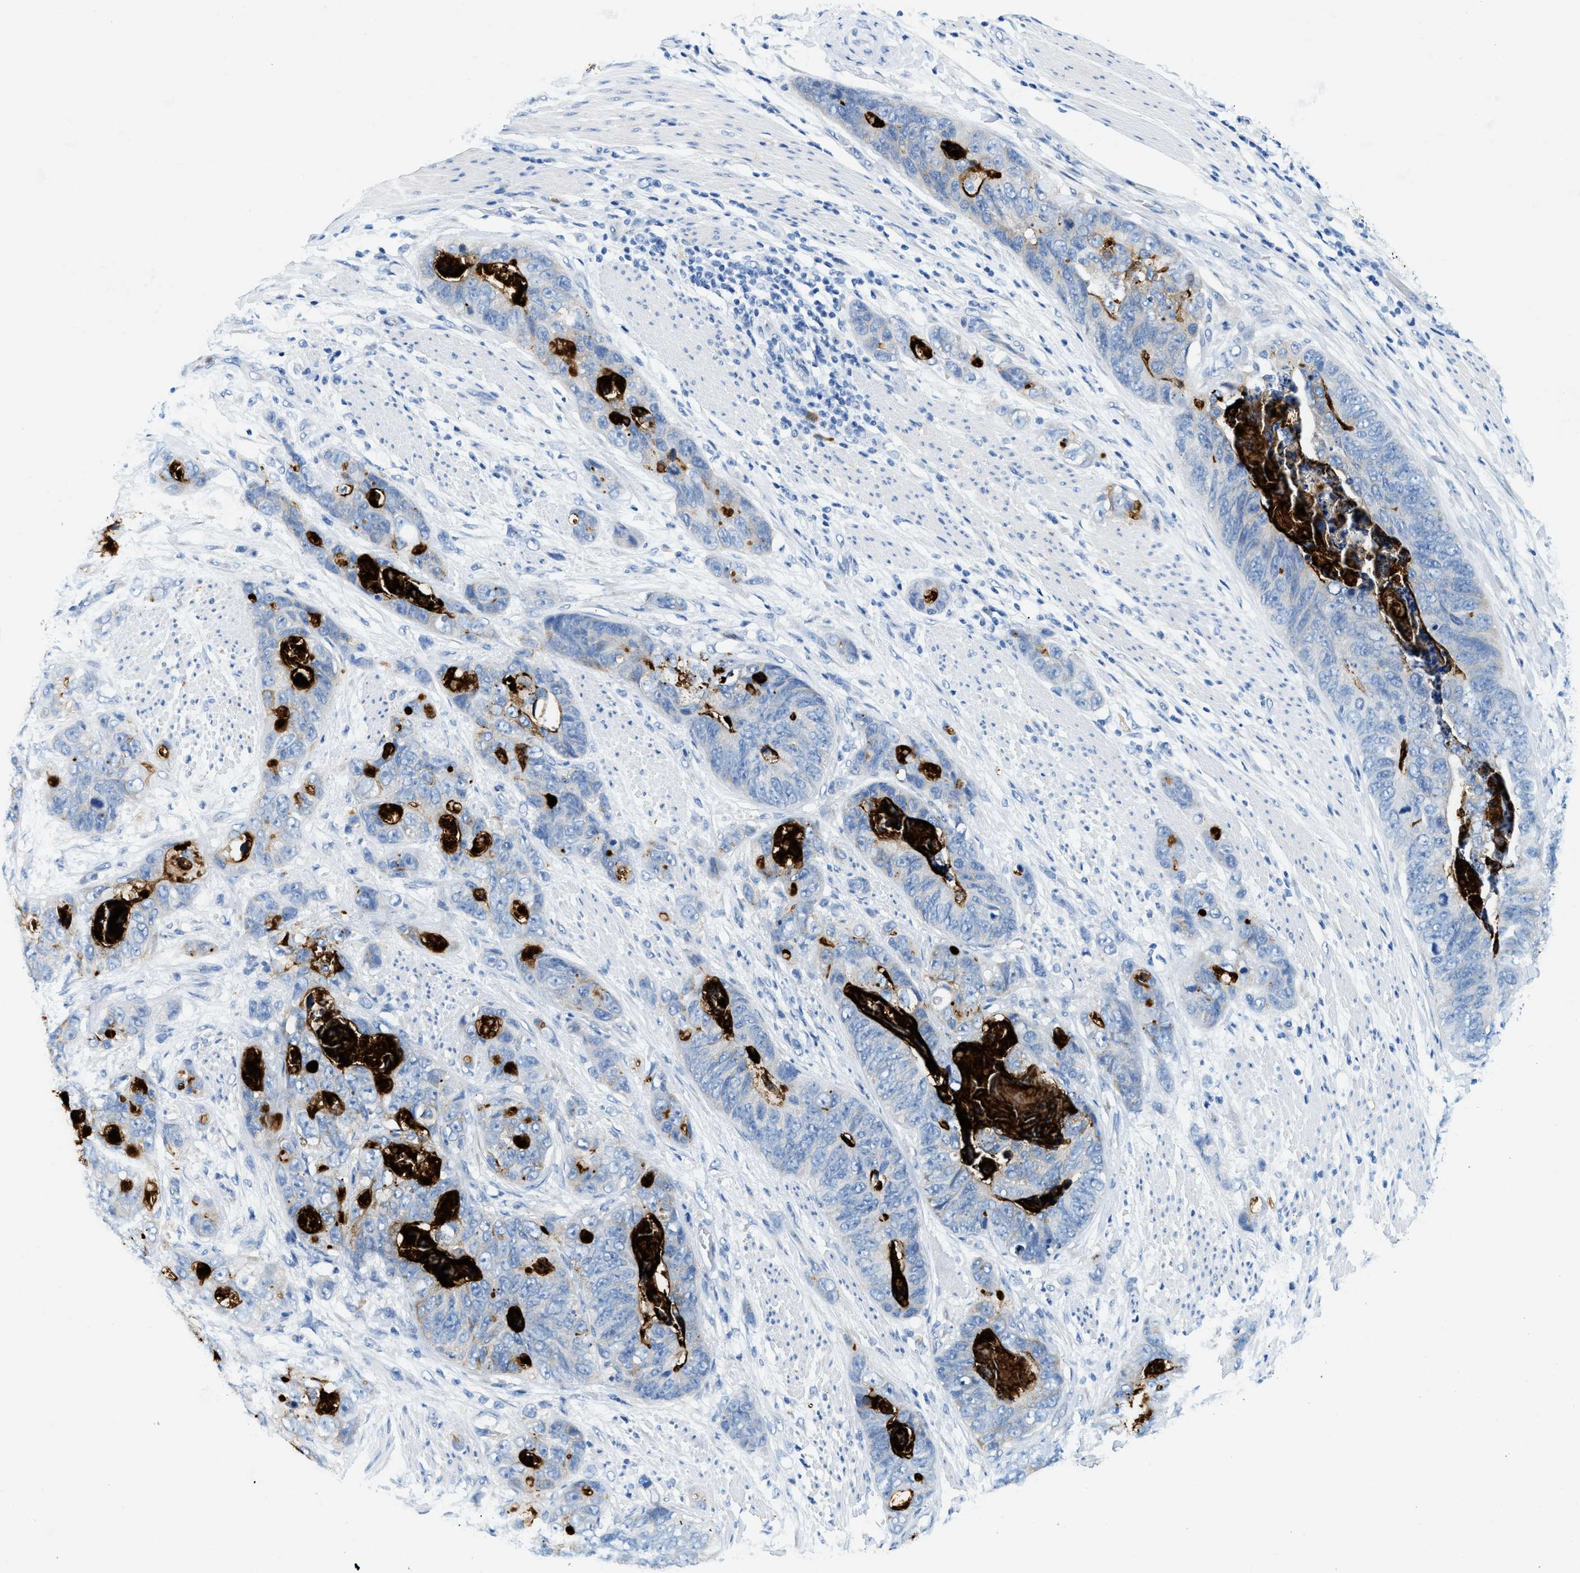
{"staining": {"intensity": "moderate", "quantity": "<25%", "location": "cytoplasmic/membranous"}, "tissue": "stomach cancer", "cell_type": "Tumor cells", "image_type": "cancer", "snomed": [{"axis": "morphology", "description": "Adenocarcinoma, NOS"}, {"axis": "topography", "description": "Stomach"}], "caption": "Immunohistochemical staining of stomach adenocarcinoma exhibits low levels of moderate cytoplasmic/membranous staining in about <25% of tumor cells.", "gene": "ZDHHC13", "patient": {"sex": "female", "age": 89}}